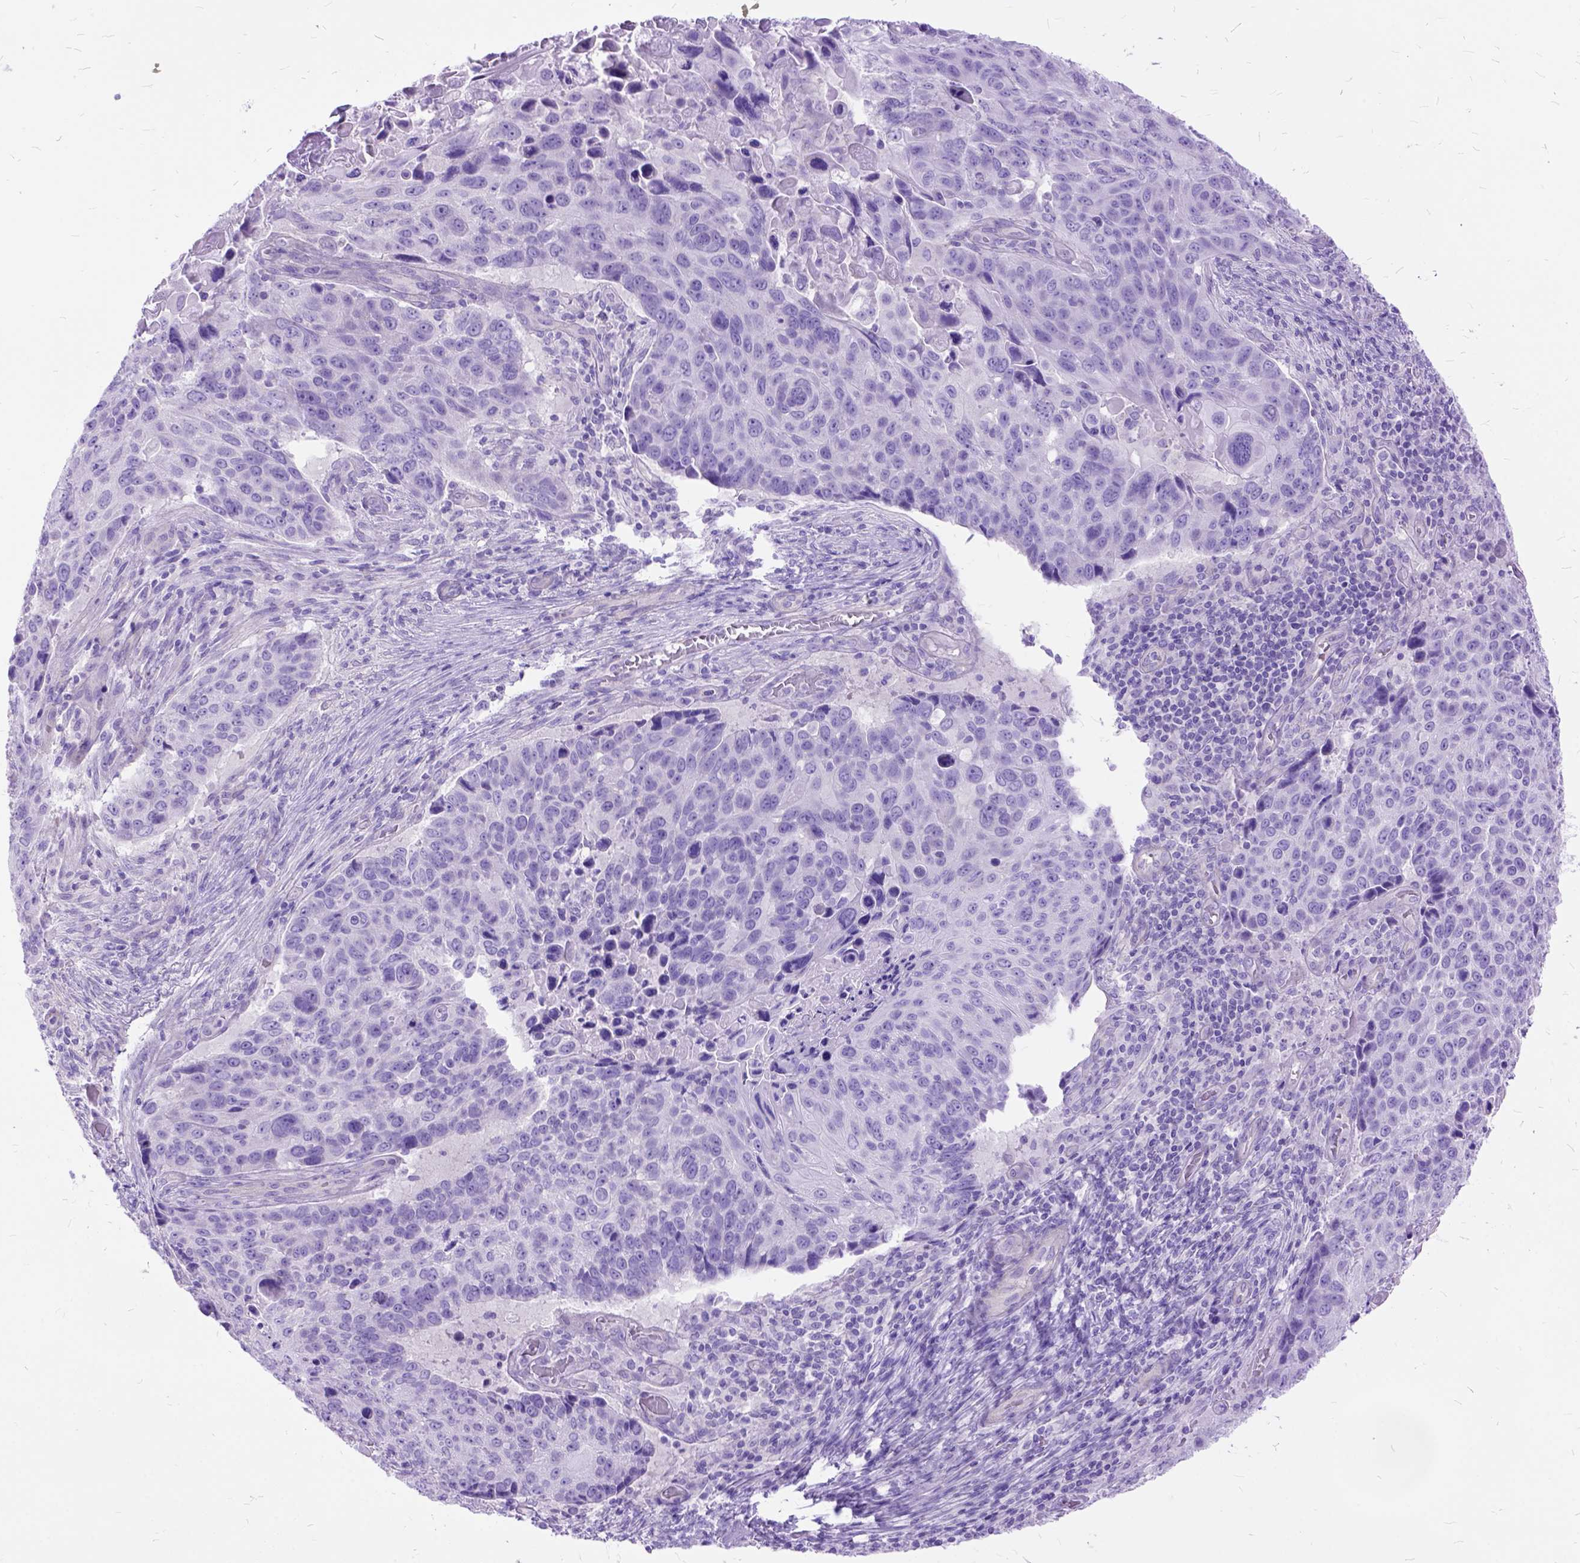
{"staining": {"intensity": "negative", "quantity": "none", "location": "none"}, "tissue": "lung cancer", "cell_type": "Tumor cells", "image_type": "cancer", "snomed": [{"axis": "morphology", "description": "Squamous cell carcinoma, NOS"}, {"axis": "topography", "description": "Lung"}], "caption": "High magnification brightfield microscopy of lung cancer stained with DAB (brown) and counterstained with hematoxylin (blue): tumor cells show no significant expression. The staining was performed using DAB (3,3'-diaminobenzidine) to visualize the protein expression in brown, while the nuclei were stained in blue with hematoxylin (Magnification: 20x).", "gene": "ARL9", "patient": {"sex": "male", "age": 68}}